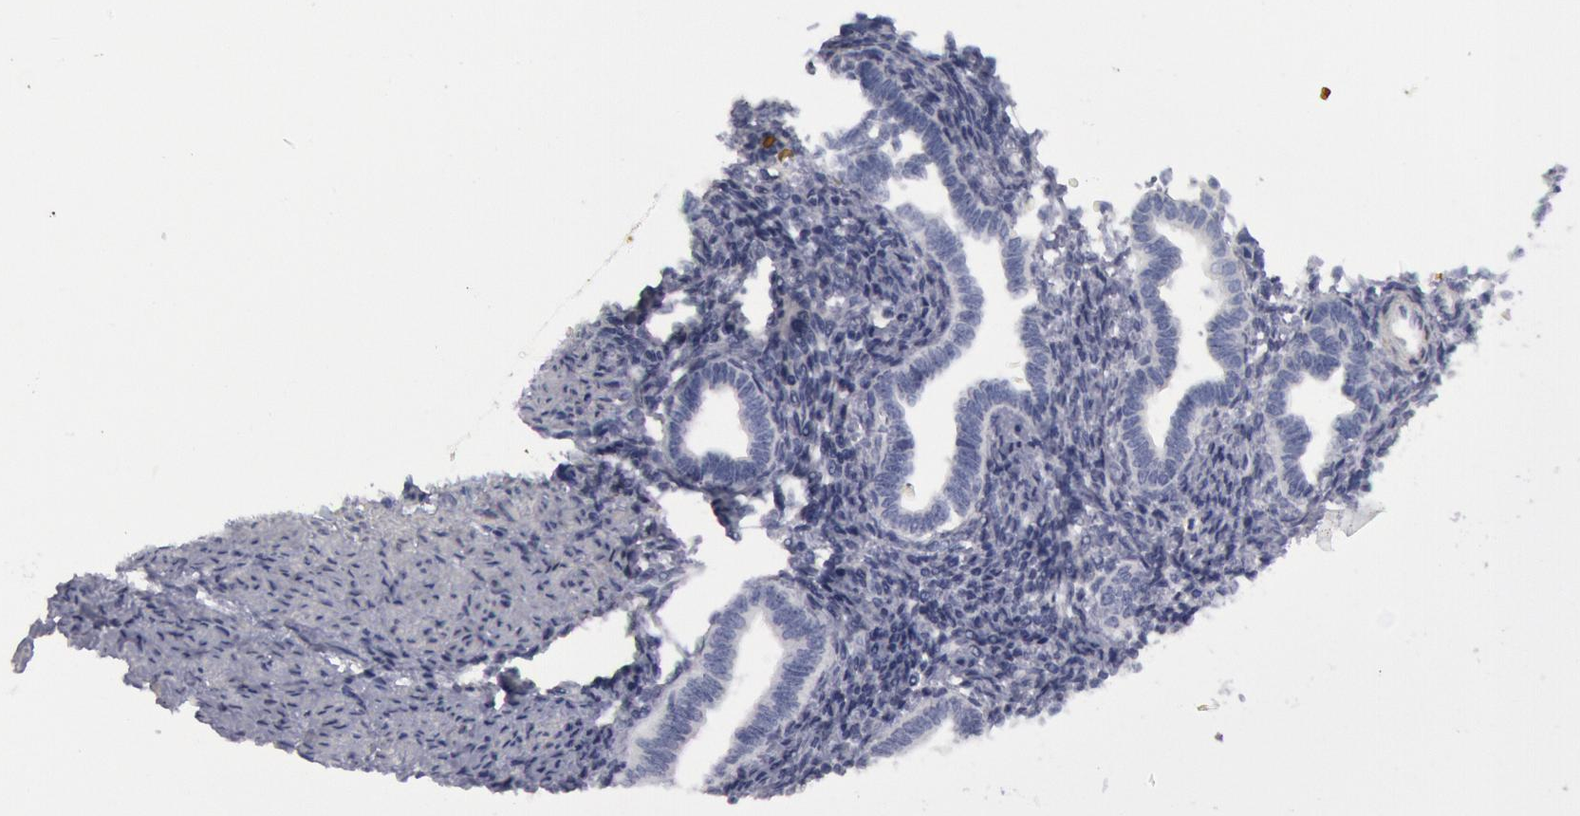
{"staining": {"intensity": "negative", "quantity": "none", "location": "none"}, "tissue": "endometrium", "cell_type": "Cells in endometrial stroma", "image_type": "normal", "snomed": [{"axis": "morphology", "description": "Normal tissue, NOS"}, {"axis": "topography", "description": "Endometrium"}], "caption": "Immunohistochemistry (IHC) micrograph of normal endometrium stained for a protein (brown), which shows no positivity in cells in endometrial stroma.", "gene": "FHL1", "patient": {"sex": "female", "age": 36}}